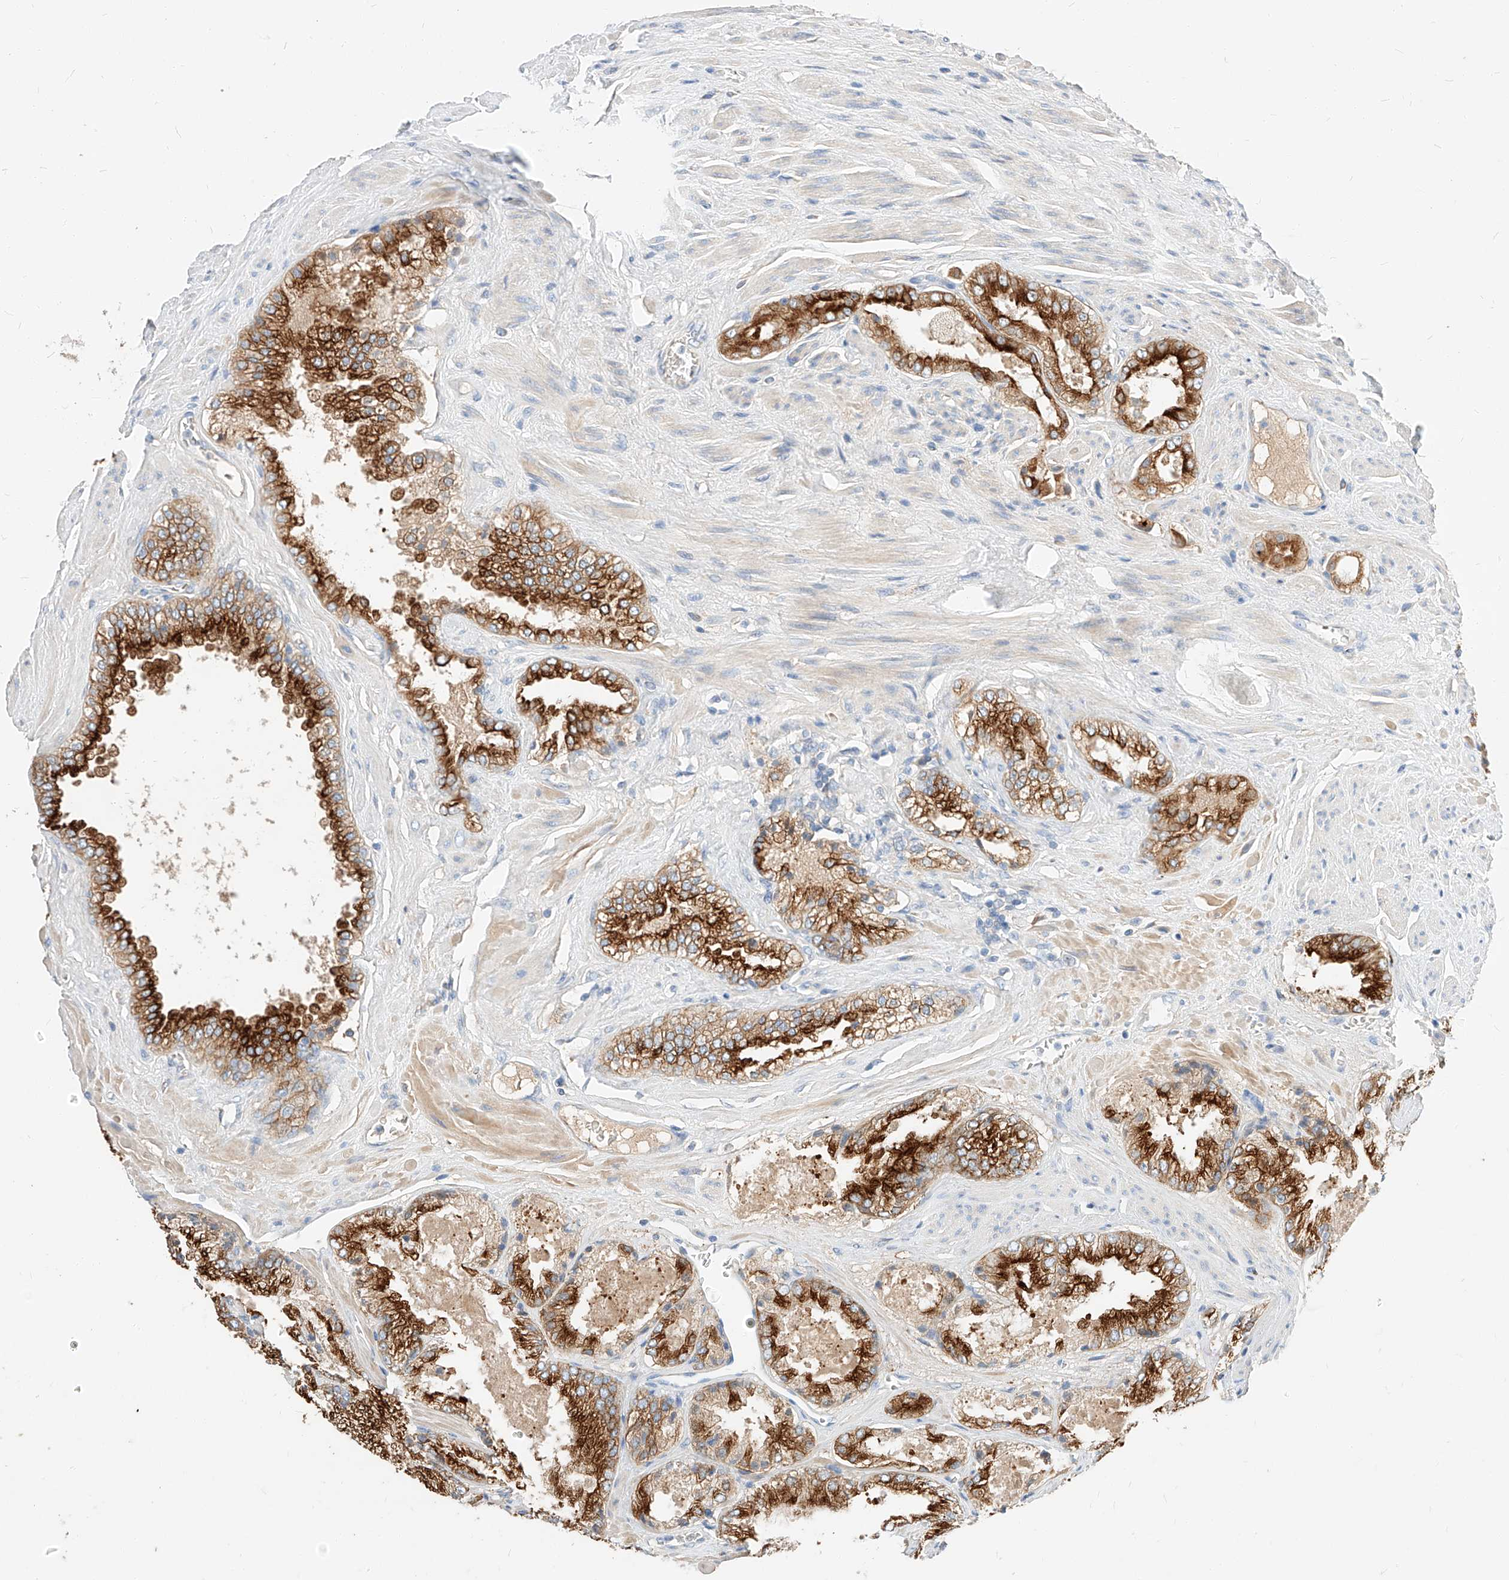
{"staining": {"intensity": "strong", "quantity": ">75%", "location": "cytoplasmic/membranous"}, "tissue": "prostate cancer", "cell_type": "Tumor cells", "image_type": "cancer", "snomed": [{"axis": "morphology", "description": "Adenocarcinoma, High grade"}, {"axis": "topography", "description": "Prostate"}], "caption": "A high amount of strong cytoplasmic/membranous positivity is seen in about >75% of tumor cells in high-grade adenocarcinoma (prostate) tissue.", "gene": "MAP7", "patient": {"sex": "male", "age": 58}}